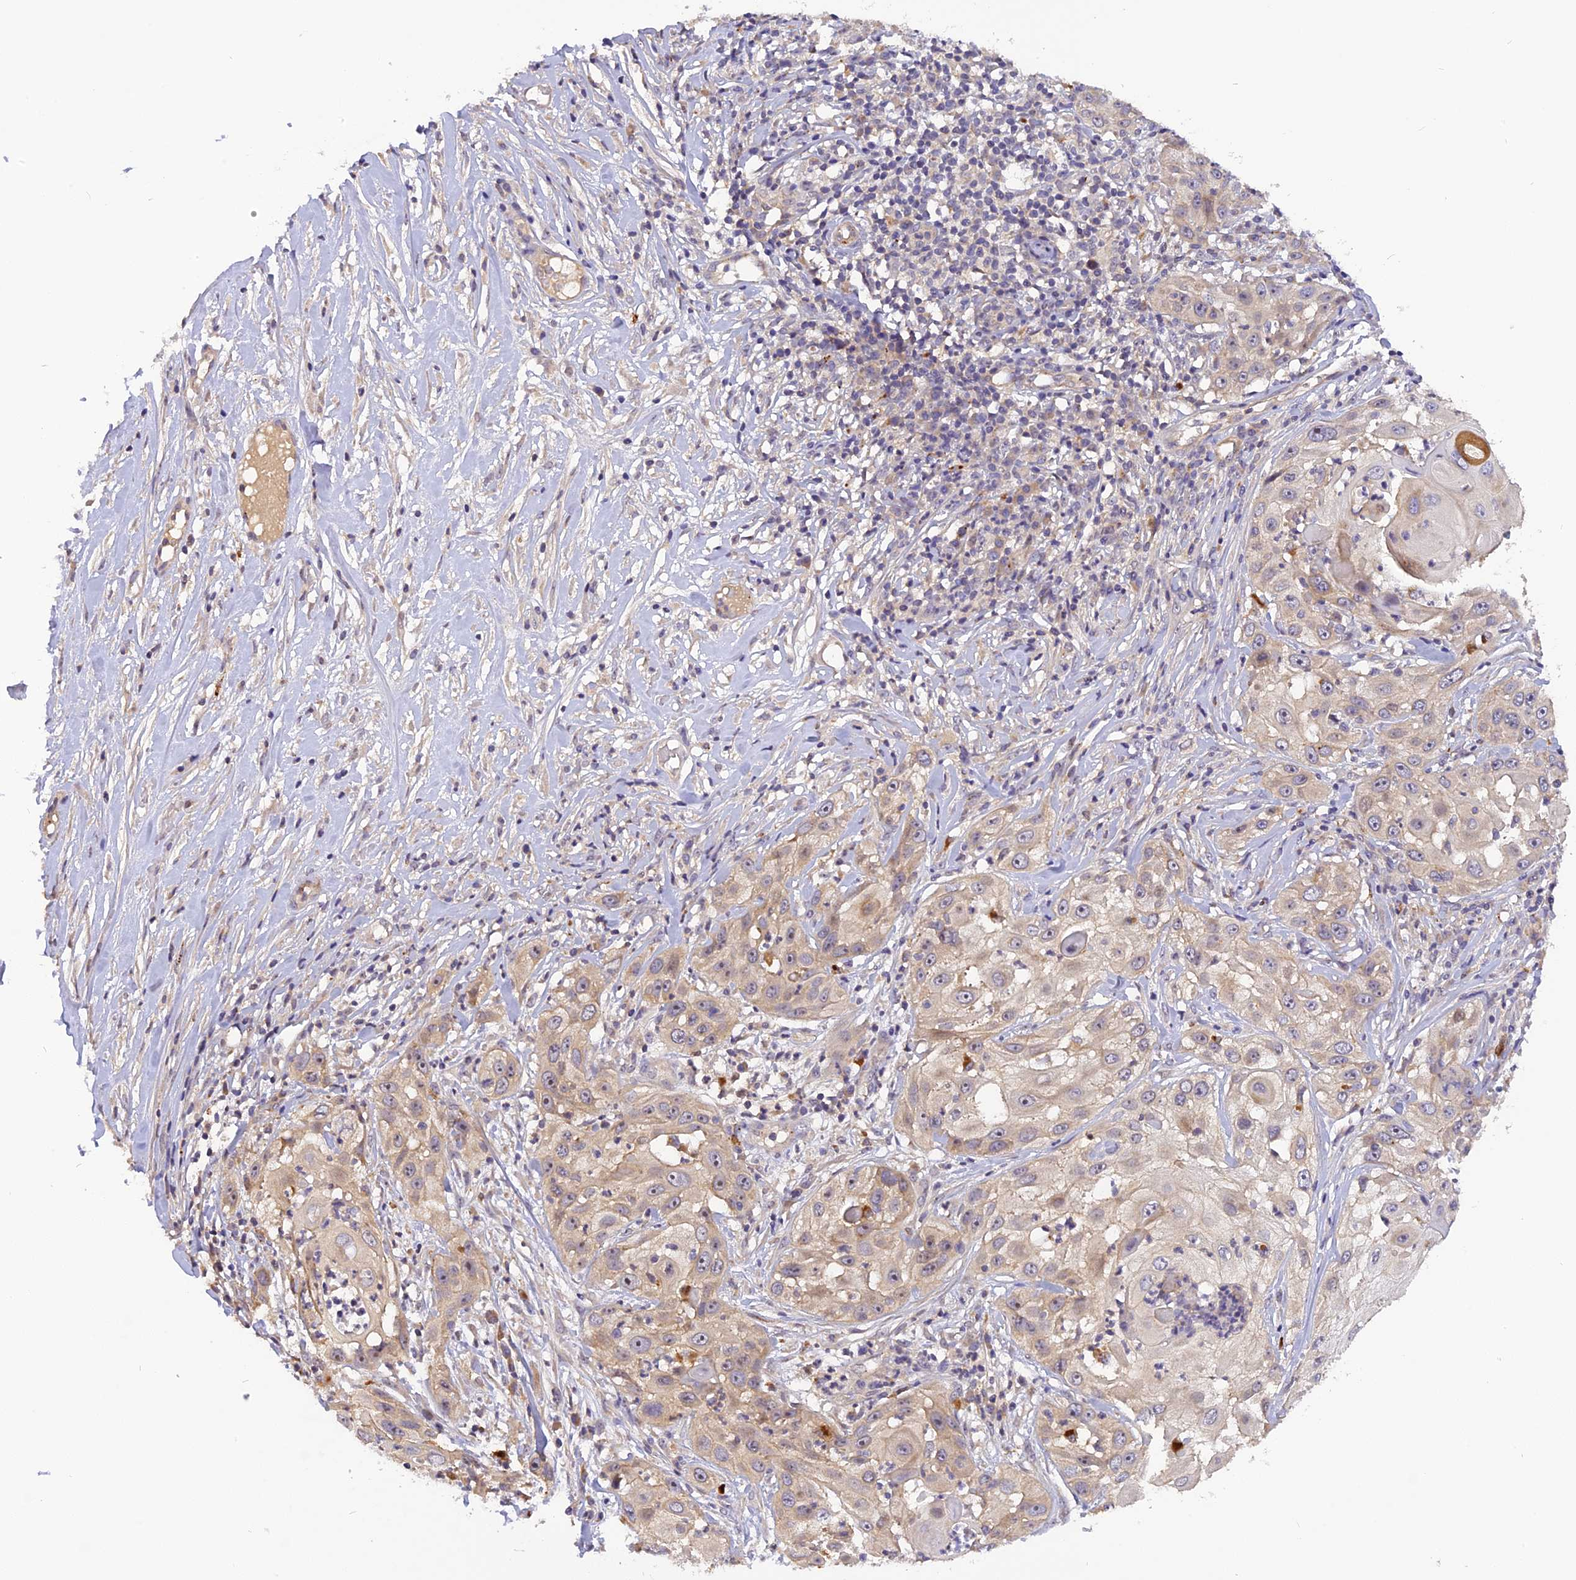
{"staining": {"intensity": "weak", "quantity": "25%-75%", "location": "cytoplasmic/membranous"}, "tissue": "skin cancer", "cell_type": "Tumor cells", "image_type": "cancer", "snomed": [{"axis": "morphology", "description": "Squamous cell carcinoma, NOS"}, {"axis": "topography", "description": "Skin"}], "caption": "Skin cancer stained with DAB immunohistochemistry (IHC) shows low levels of weak cytoplasmic/membranous expression in approximately 25%-75% of tumor cells.", "gene": "FNIP2", "patient": {"sex": "female", "age": 44}}